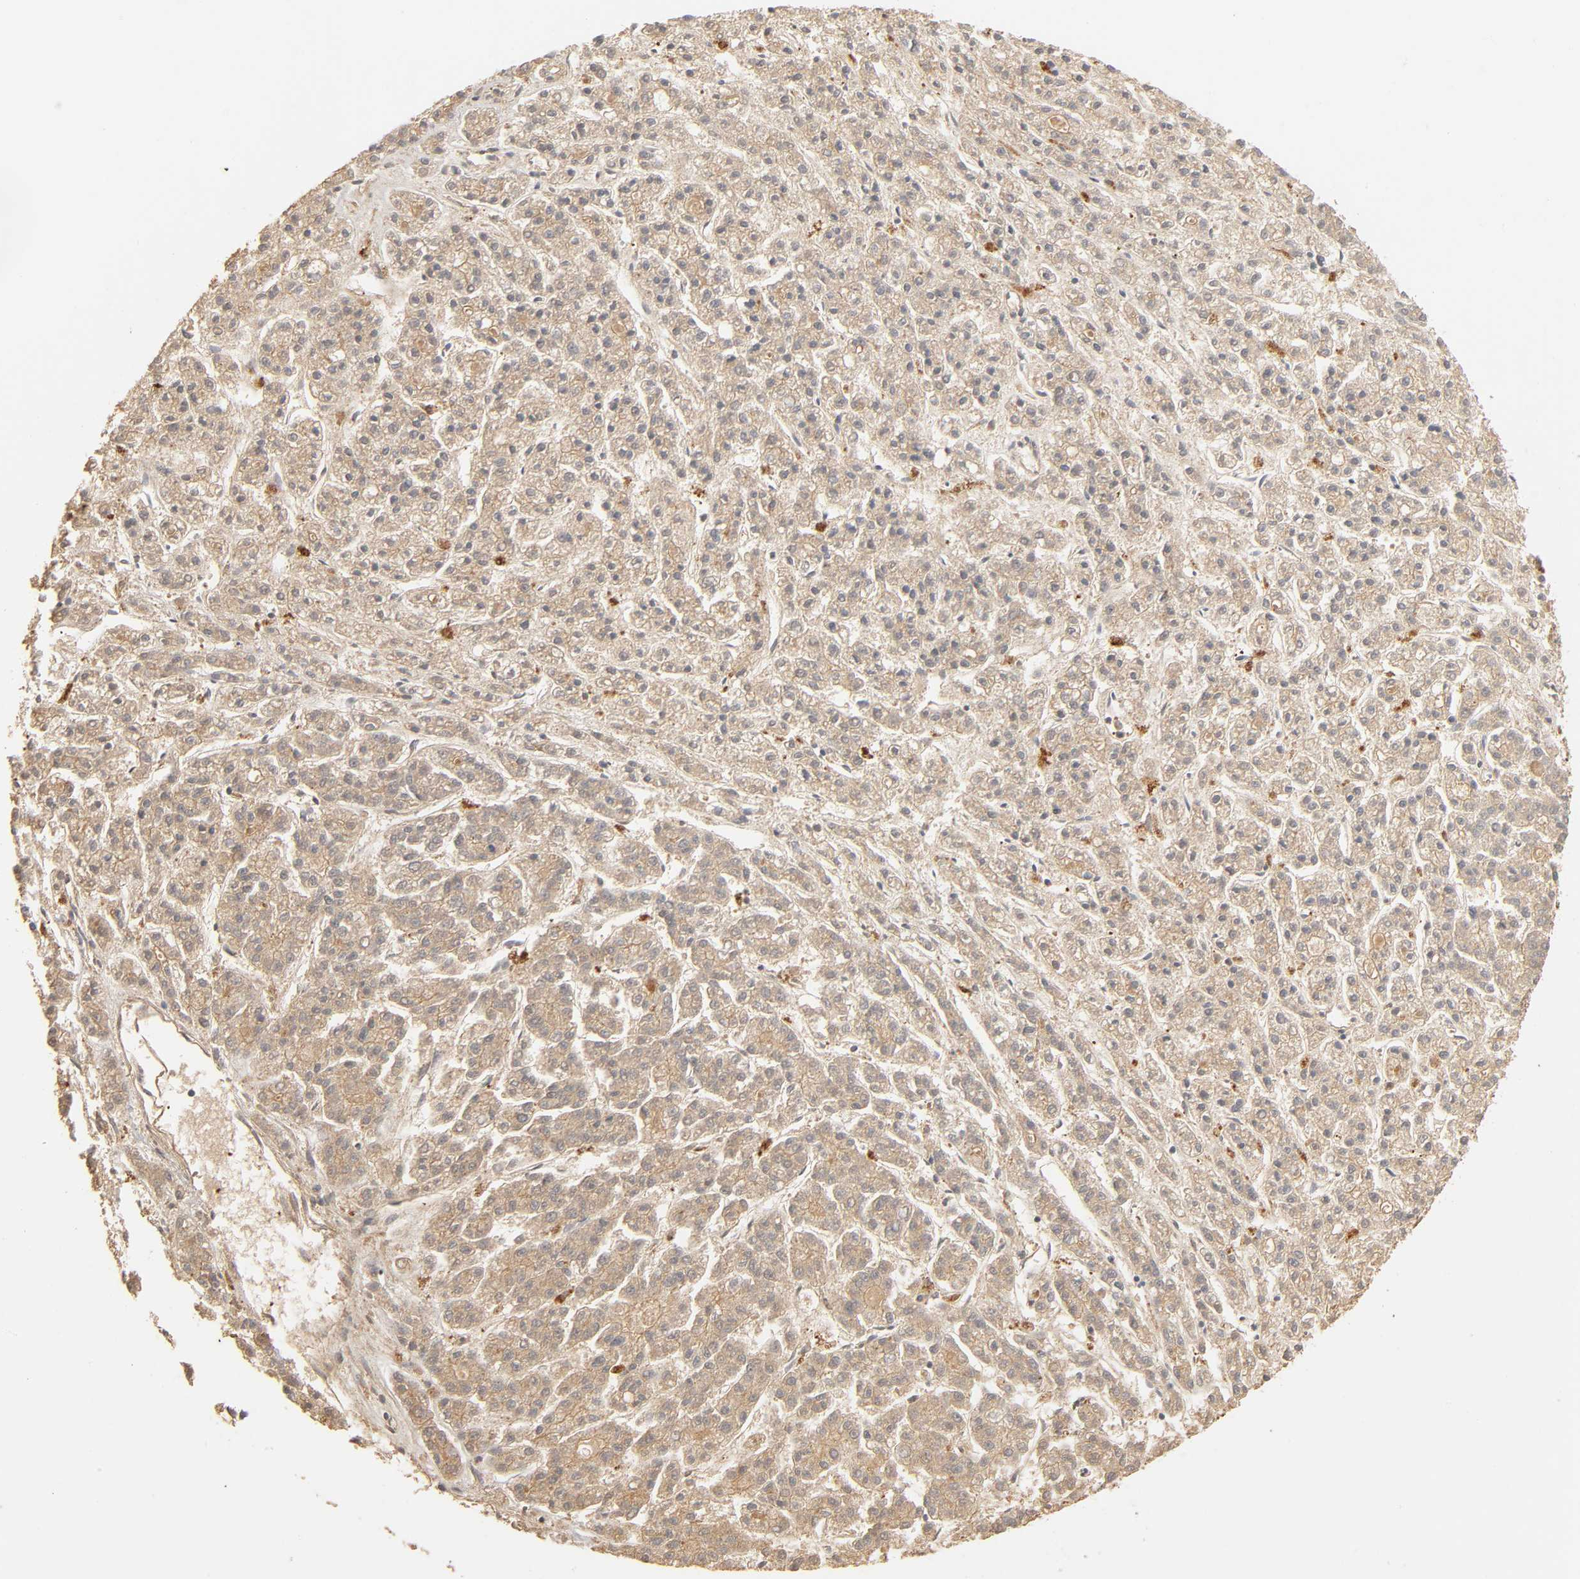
{"staining": {"intensity": "moderate", "quantity": ">75%", "location": "cytoplasmic/membranous"}, "tissue": "liver cancer", "cell_type": "Tumor cells", "image_type": "cancer", "snomed": [{"axis": "morphology", "description": "Carcinoma, Hepatocellular, NOS"}, {"axis": "topography", "description": "Liver"}], "caption": "High-power microscopy captured an immunohistochemistry image of liver hepatocellular carcinoma, revealing moderate cytoplasmic/membranous expression in approximately >75% of tumor cells. Immunohistochemistry stains the protein of interest in brown and the nuclei are stained blue.", "gene": "EPS8", "patient": {"sex": "male", "age": 70}}